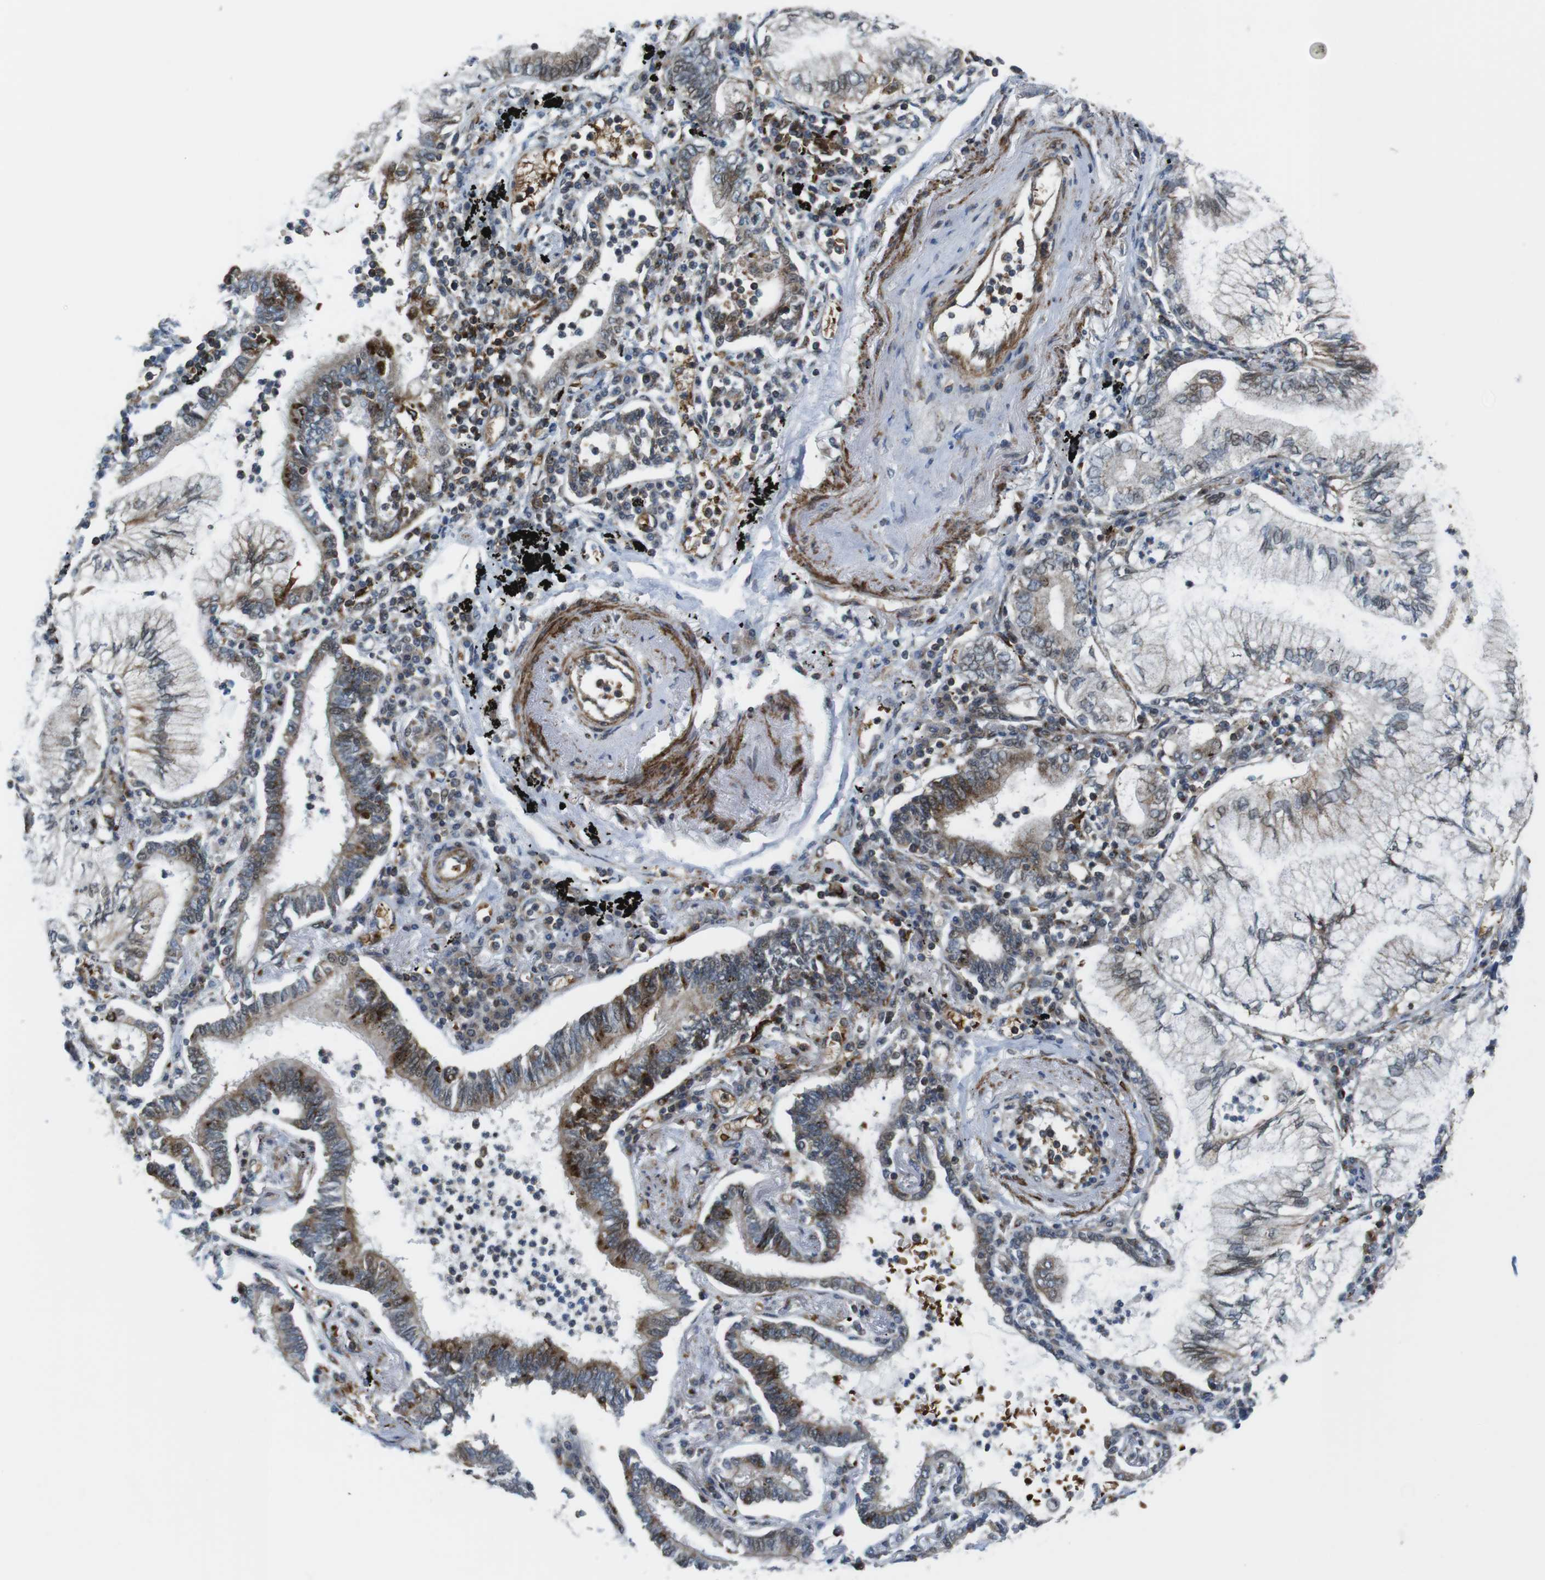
{"staining": {"intensity": "moderate", "quantity": "<25%", "location": "cytoplasmic/membranous"}, "tissue": "lung cancer", "cell_type": "Tumor cells", "image_type": "cancer", "snomed": [{"axis": "morphology", "description": "Normal tissue, NOS"}, {"axis": "morphology", "description": "Adenocarcinoma, NOS"}, {"axis": "topography", "description": "Bronchus"}, {"axis": "topography", "description": "Lung"}], "caption": "Immunohistochemistry (IHC) of human adenocarcinoma (lung) reveals low levels of moderate cytoplasmic/membranous expression in about <25% of tumor cells.", "gene": "CUL7", "patient": {"sex": "female", "age": 70}}